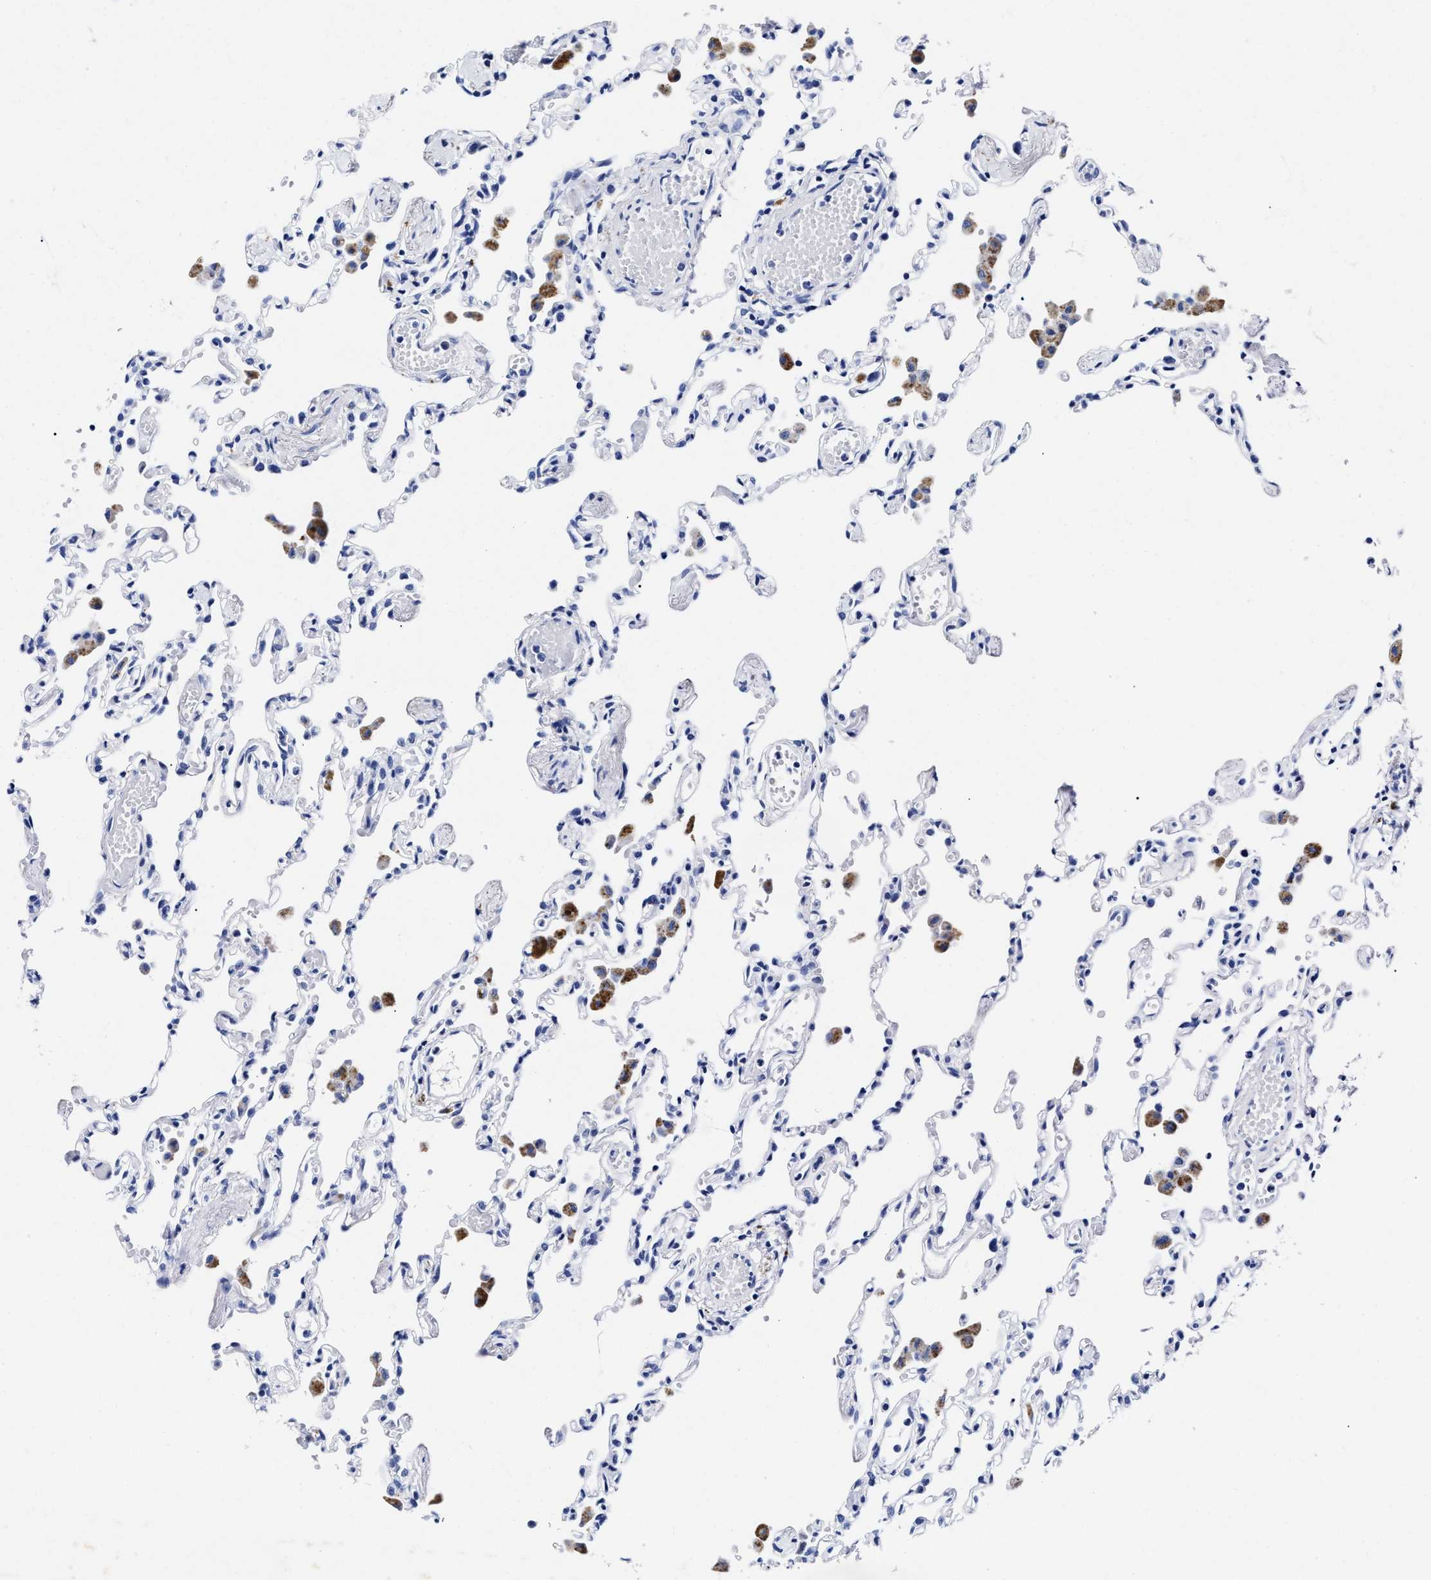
{"staining": {"intensity": "negative", "quantity": "none", "location": "none"}, "tissue": "lung", "cell_type": "Alveolar cells", "image_type": "normal", "snomed": [{"axis": "morphology", "description": "Normal tissue, NOS"}, {"axis": "topography", "description": "Bronchus"}, {"axis": "topography", "description": "Lung"}], "caption": "DAB (3,3'-diaminobenzidine) immunohistochemical staining of unremarkable lung displays no significant staining in alveolar cells.", "gene": "LRRC8E", "patient": {"sex": "female", "age": 49}}